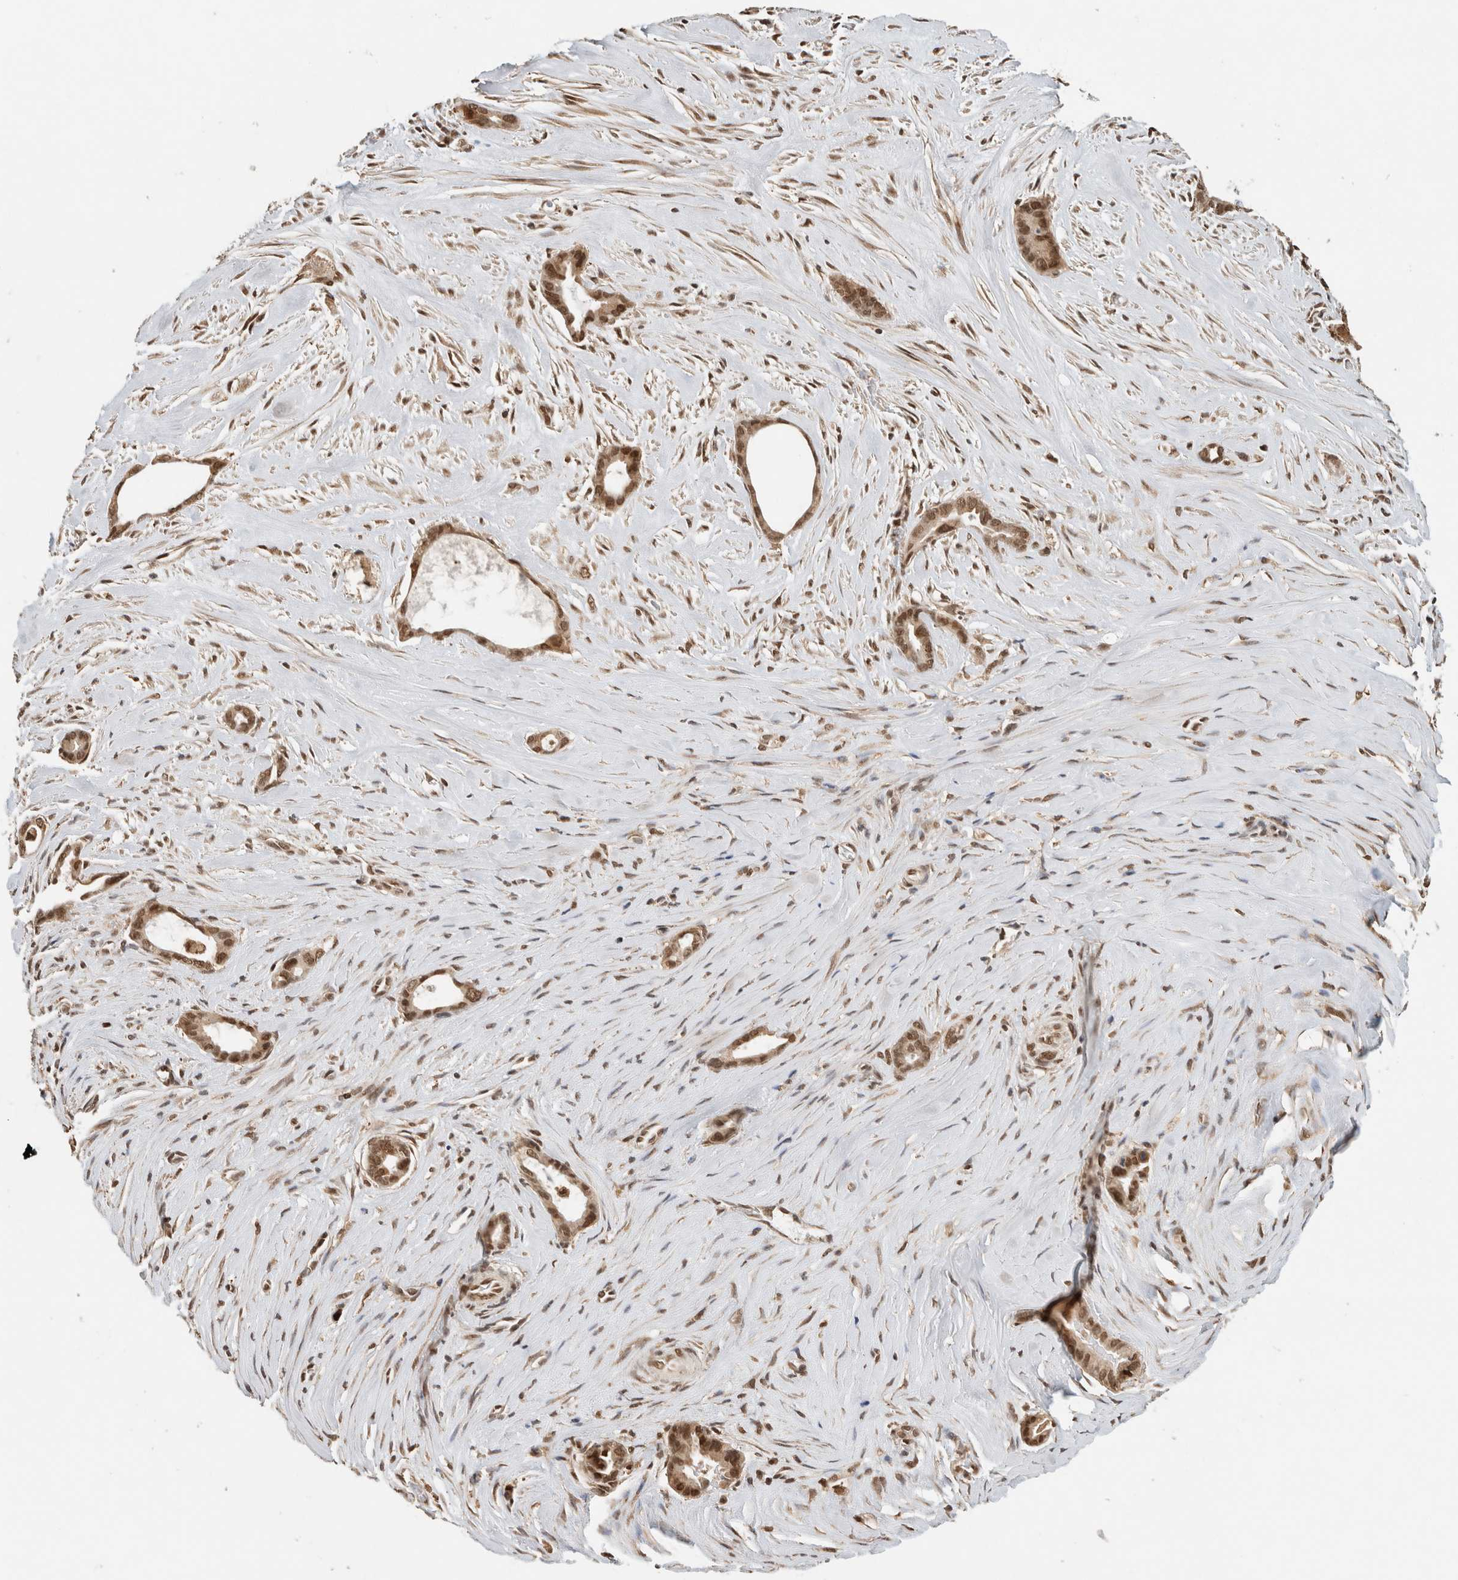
{"staining": {"intensity": "moderate", "quantity": ">75%", "location": "cytoplasmic/membranous,nuclear"}, "tissue": "liver cancer", "cell_type": "Tumor cells", "image_type": "cancer", "snomed": [{"axis": "morphology", "description": "Cholangiocarcinoma"}, {"axis": "topography", "description": "Liver"}], "caption": "A histopathology image of human liver cancer stained for a protein displays moderate cytoplasmic/membranous and nuclear brown staining in tumor cells. (IHC, brightfield microscopy, high magnification).", "gene": "C1orf21", "patient": {"sex": "female", "age": 55}}